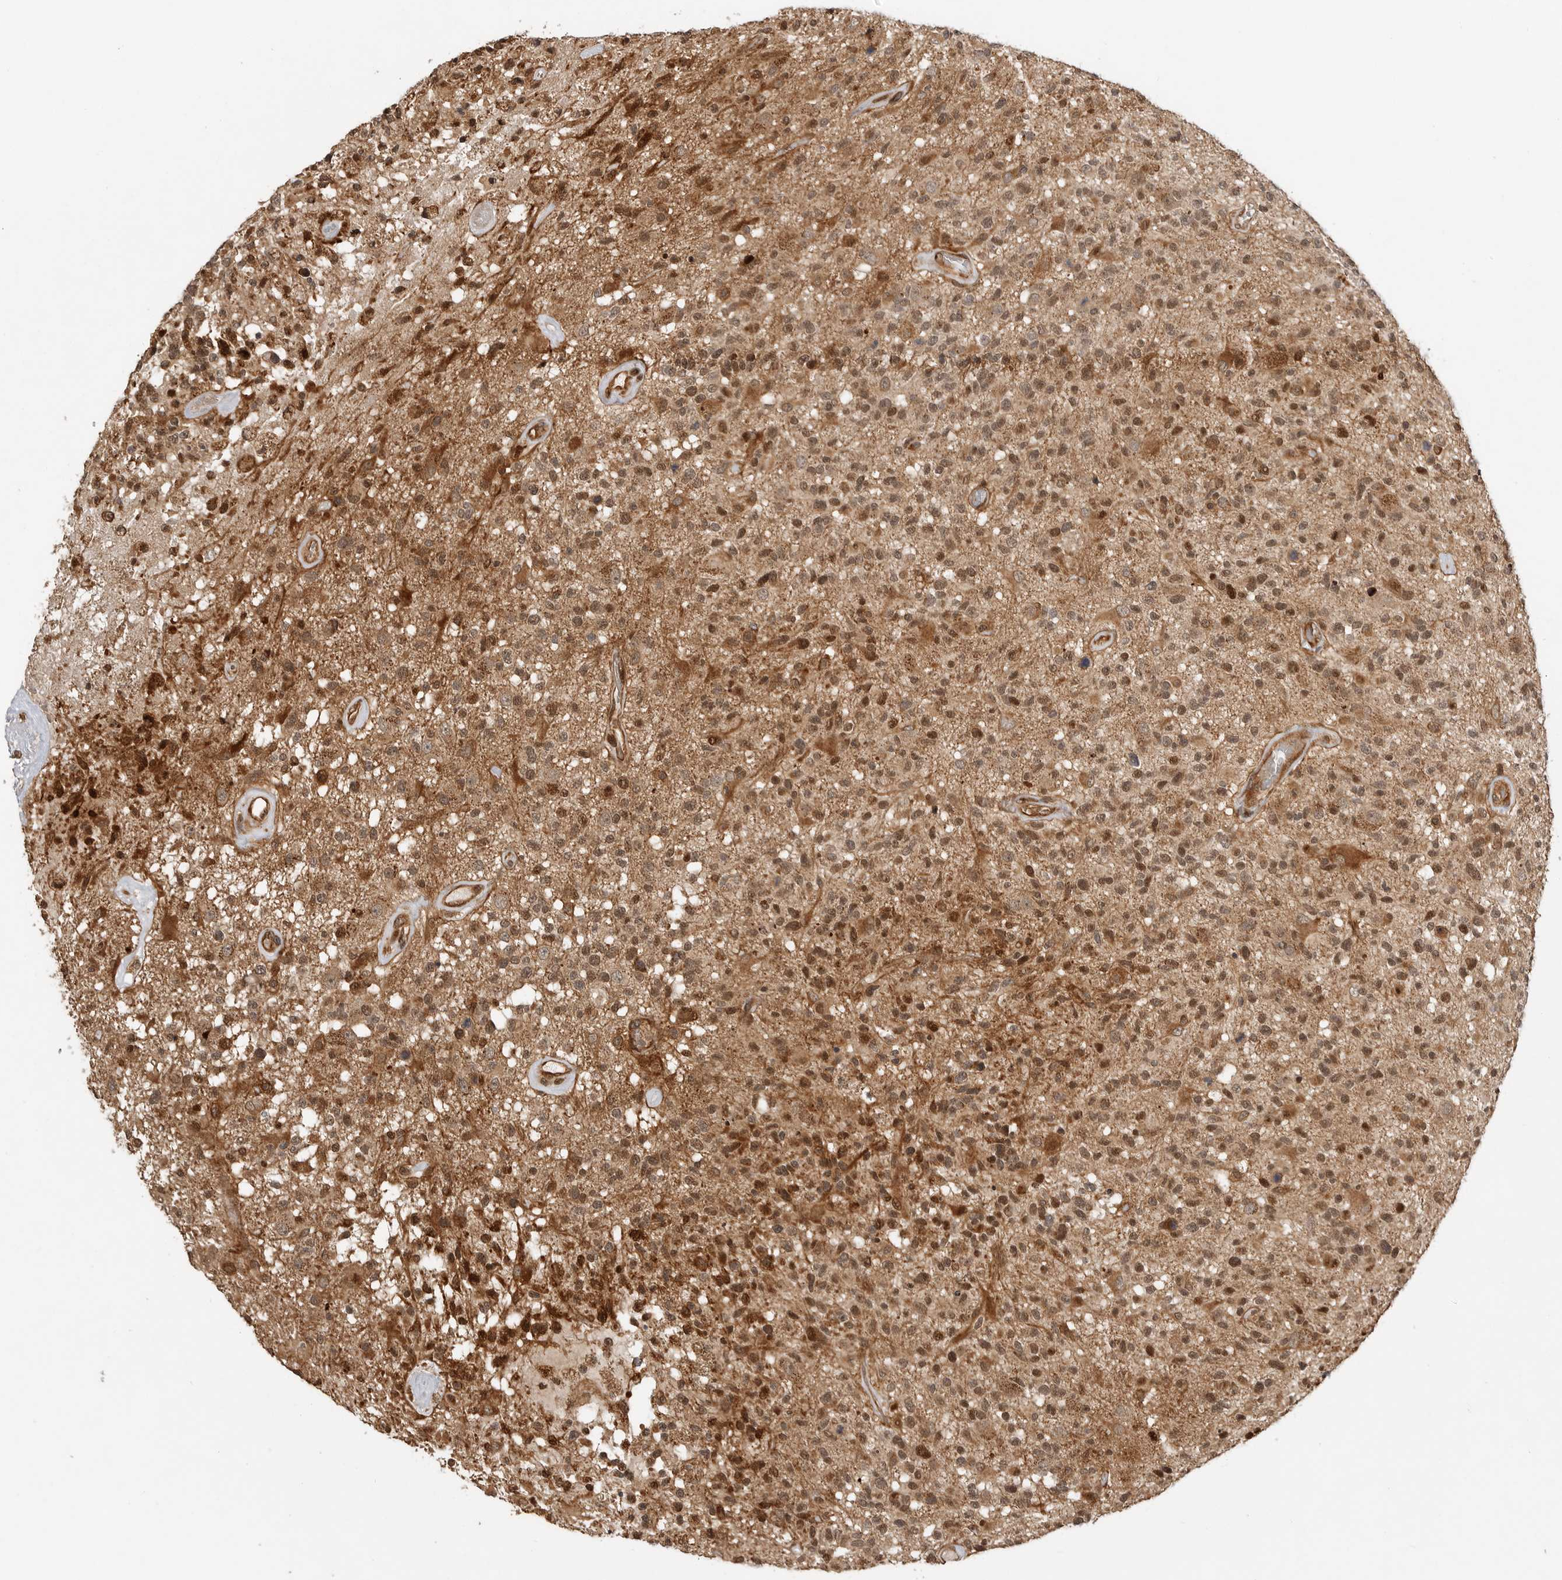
{"staining": {"intensity": "moderate", "quantity": ">75%", "location": "cytoplasmic/membranous"}, "tissue": "glioma", "cell_type": "Tumor cells", "image_type": "cancer", "snomed": [{"axis": "morphology", "description": "Glioma, malignant, High grade"}, {"axis": "morphology", "description": "Glioblastoma, NOS"}, {"axis": "topography", "description": "Brain"}], "caption": "Glioma tissue reveals moderate cytoplasmic/membranous staining in about >75% of tumor cells, visualized by immunohistochemistry.", "gene": "ADPRS", "patient": {"sex": "male", "age": 60}}